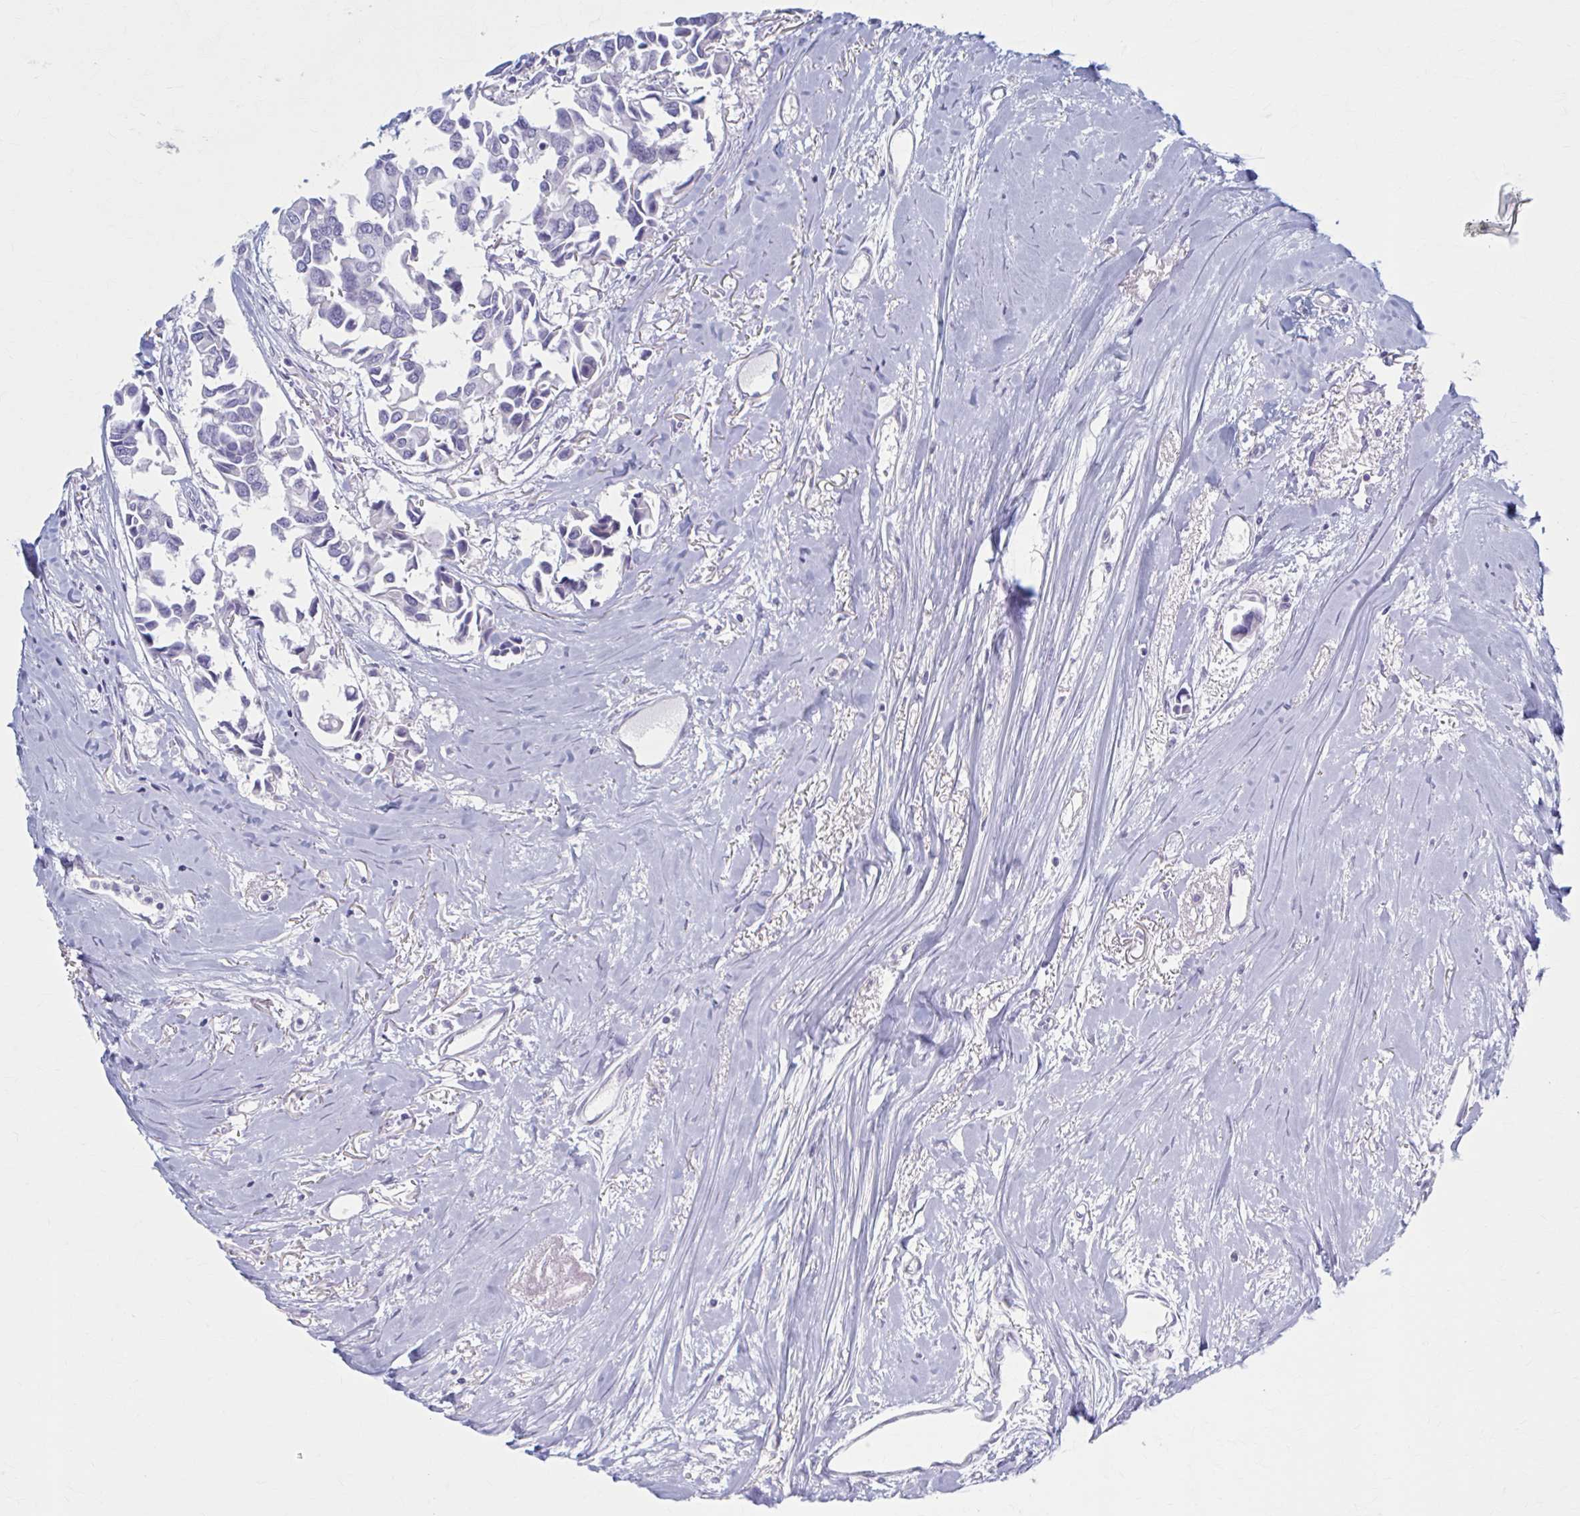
{"staining": {"intensity": "negative", "quantity": "none", "location": "none"}, "tissue": "breast cancer", "cell_type": "Tumor cells", "image_type": "cancer", "snomed": [{"axis": "morphology", "description": "Duct carcinoma"}, {"axis": "topography", "description": "Breast"}], "caption": "This is an immunohistochemistry (IHC) photomicrograph of invasive ductal carcinoma (breast). There is no positivity in tumor cells.", "gene": "CCDC105", "patient": {"sex": "female", "age": 54}}